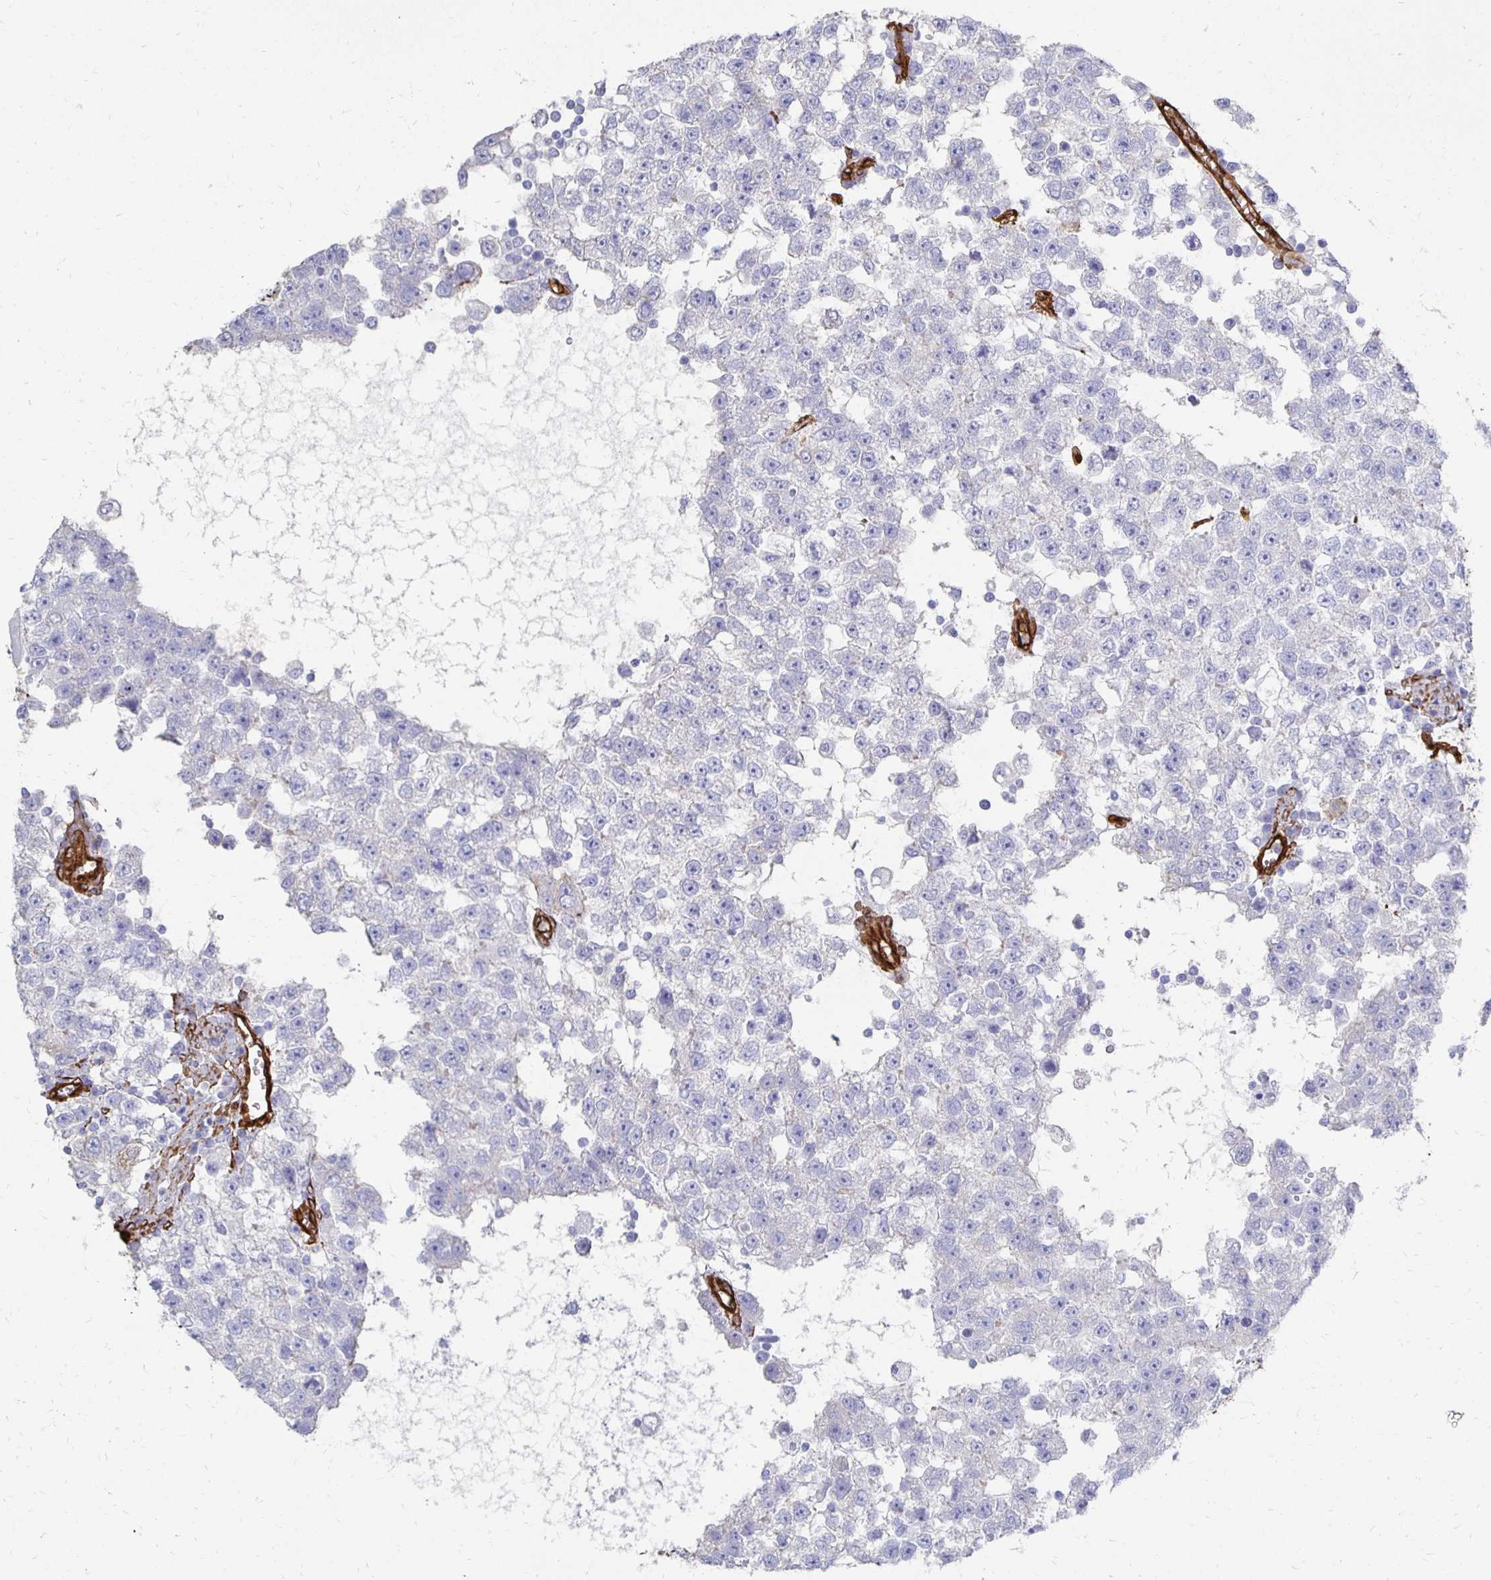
{"staining": {"intensity": "negative", "quantity": "none", "location": "none"}, "tissue": "testis cancer", "cell_type": "Tumor cells", "image_type": "cancer", "snomed": [{"axis": "morphology", "description": "Seminoma, NOS"}, {"axis": "topography", "description": "Testis"}], "caption": "IHC image of human testis cancer stained for a protein (brown), which exhibits no staining in tumor cells.", "gene": "VIPR2", "patient": {"sex": "male", "age": 34}}